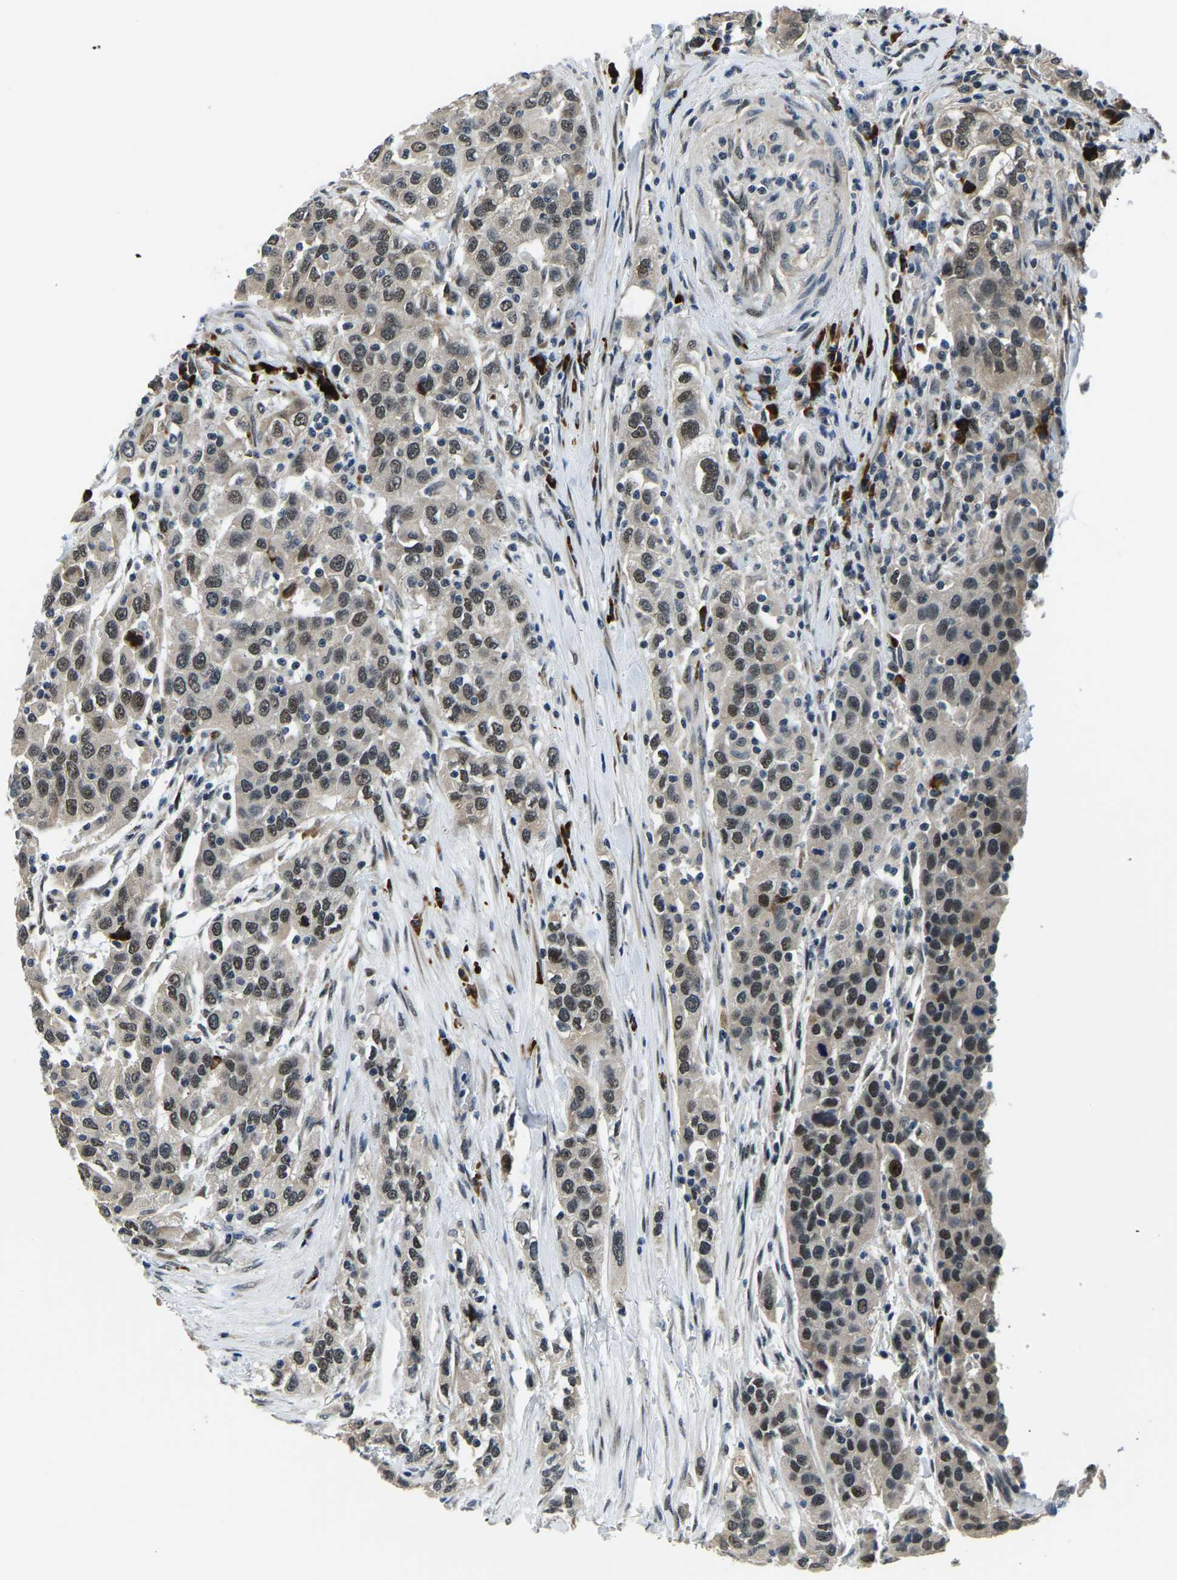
{"staining": {"intensity": "moderate", "quantity": "25%-75%", "location": "nuclear"}, "tissue": "urothelial cancer", "cell_type": "Tumor cells", "image_type": "cancer", "snomed": [{"axis": "morphology", "description": "Urothelial carcinoma, High grade"}, {"axis": "topography", "description": "Urinary bladder"}], "caption": "Urothelial cancer tissue reveals moderate nuclear positivity in about 25%-75% of tumor cells", "gene": "ING2", "patient": {"sex": "female", "age": 80}}